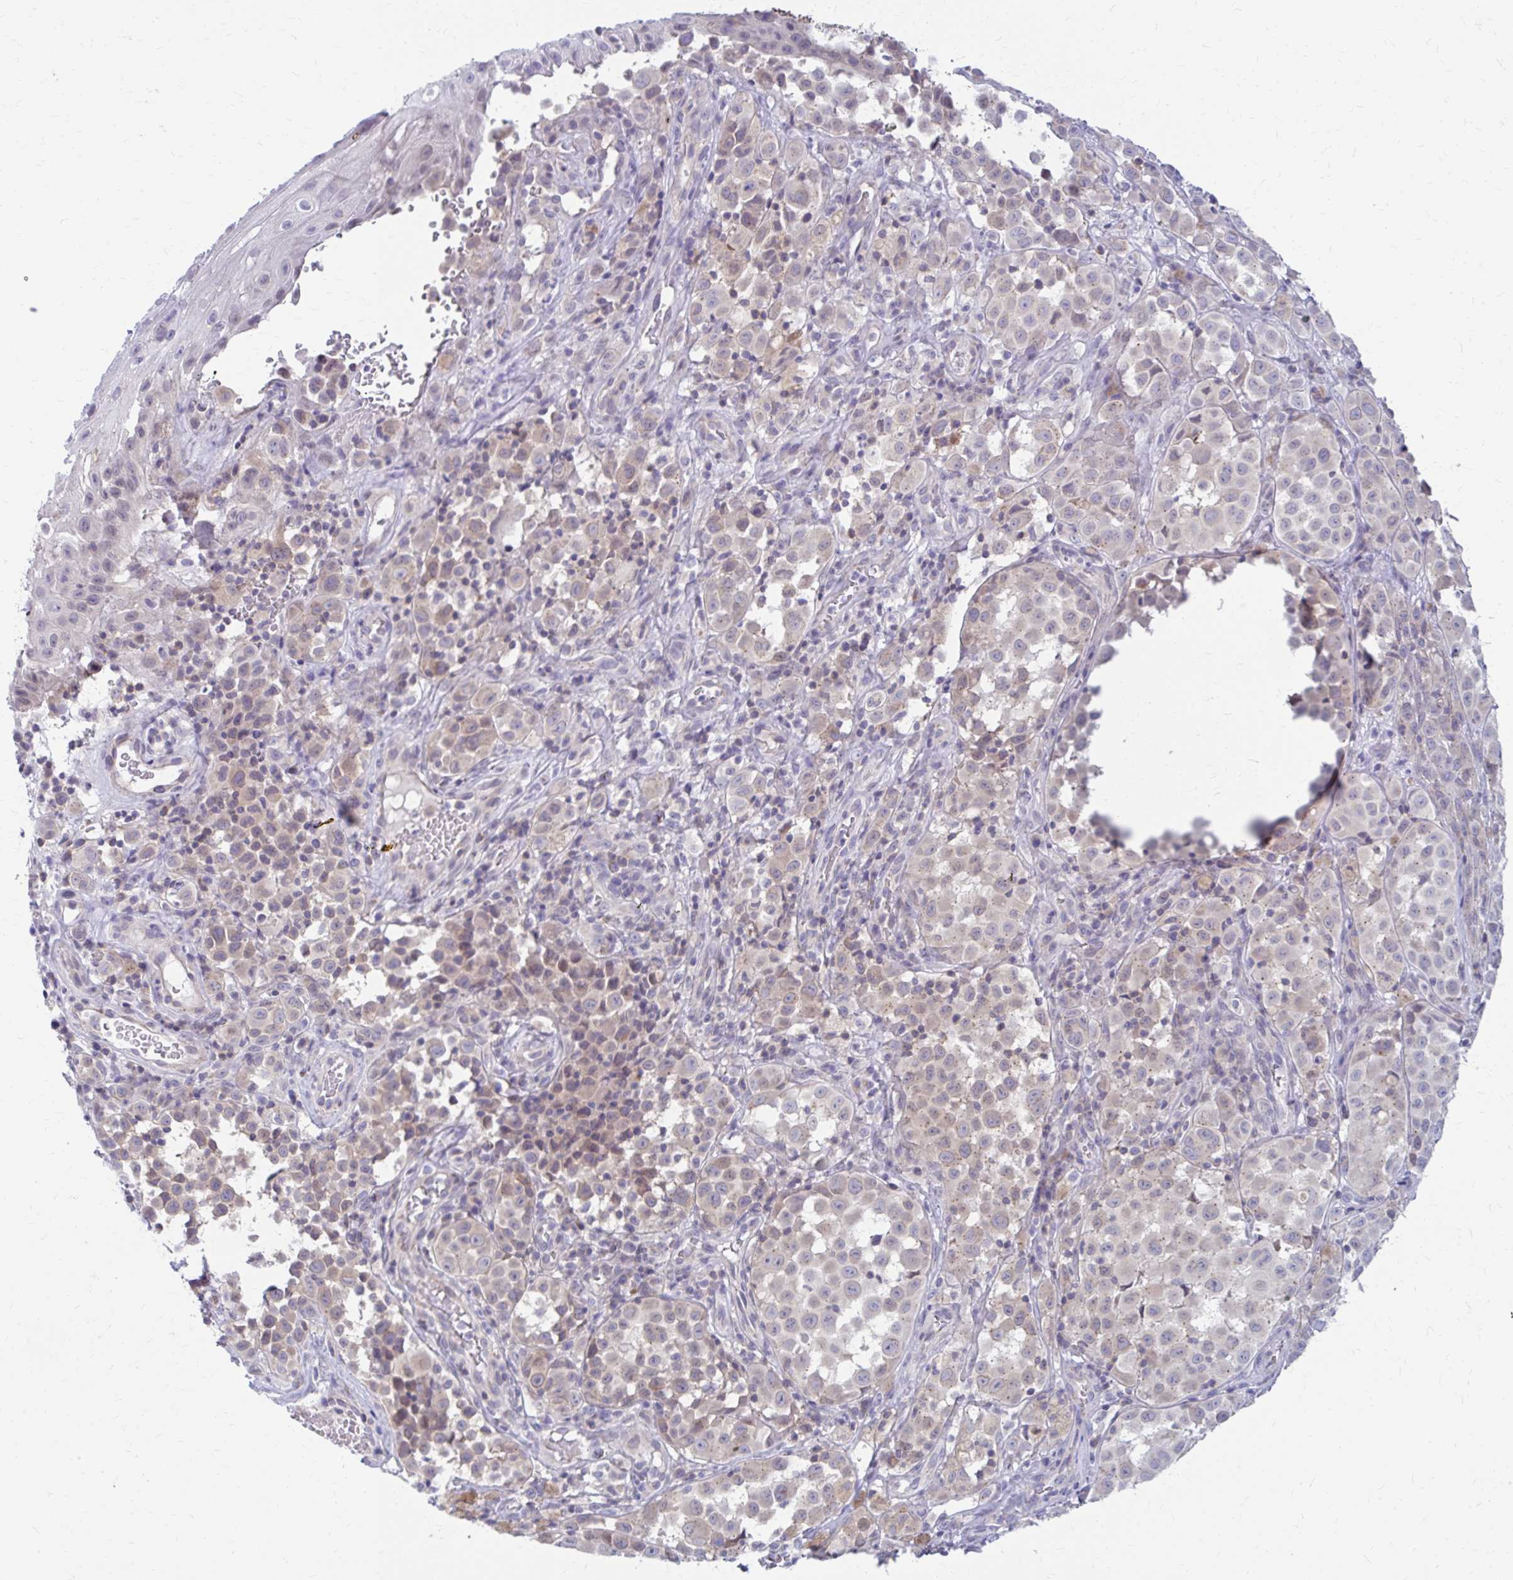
{"staining": {"intensity": "weak", "quantity": "25%-75%", "location": "cytoplasmic/membranous"}, "tissue": "melanoma", "cell_type": "Tumor cells", "image_type": "cancer", "snomed": [{"axis": "morphology", "description": "Malignant melanoma, NOS"}, {"axis": "topography", "description": "Skin"}], "caption": "Malignant melanoma tissue shows weak cytoplasmic/membranous positivity in about 25%-75% of tumor cells Nuclei are stained in blue.", "gene": "RADIL", "patient": {"sex": "male", "age": 64}}